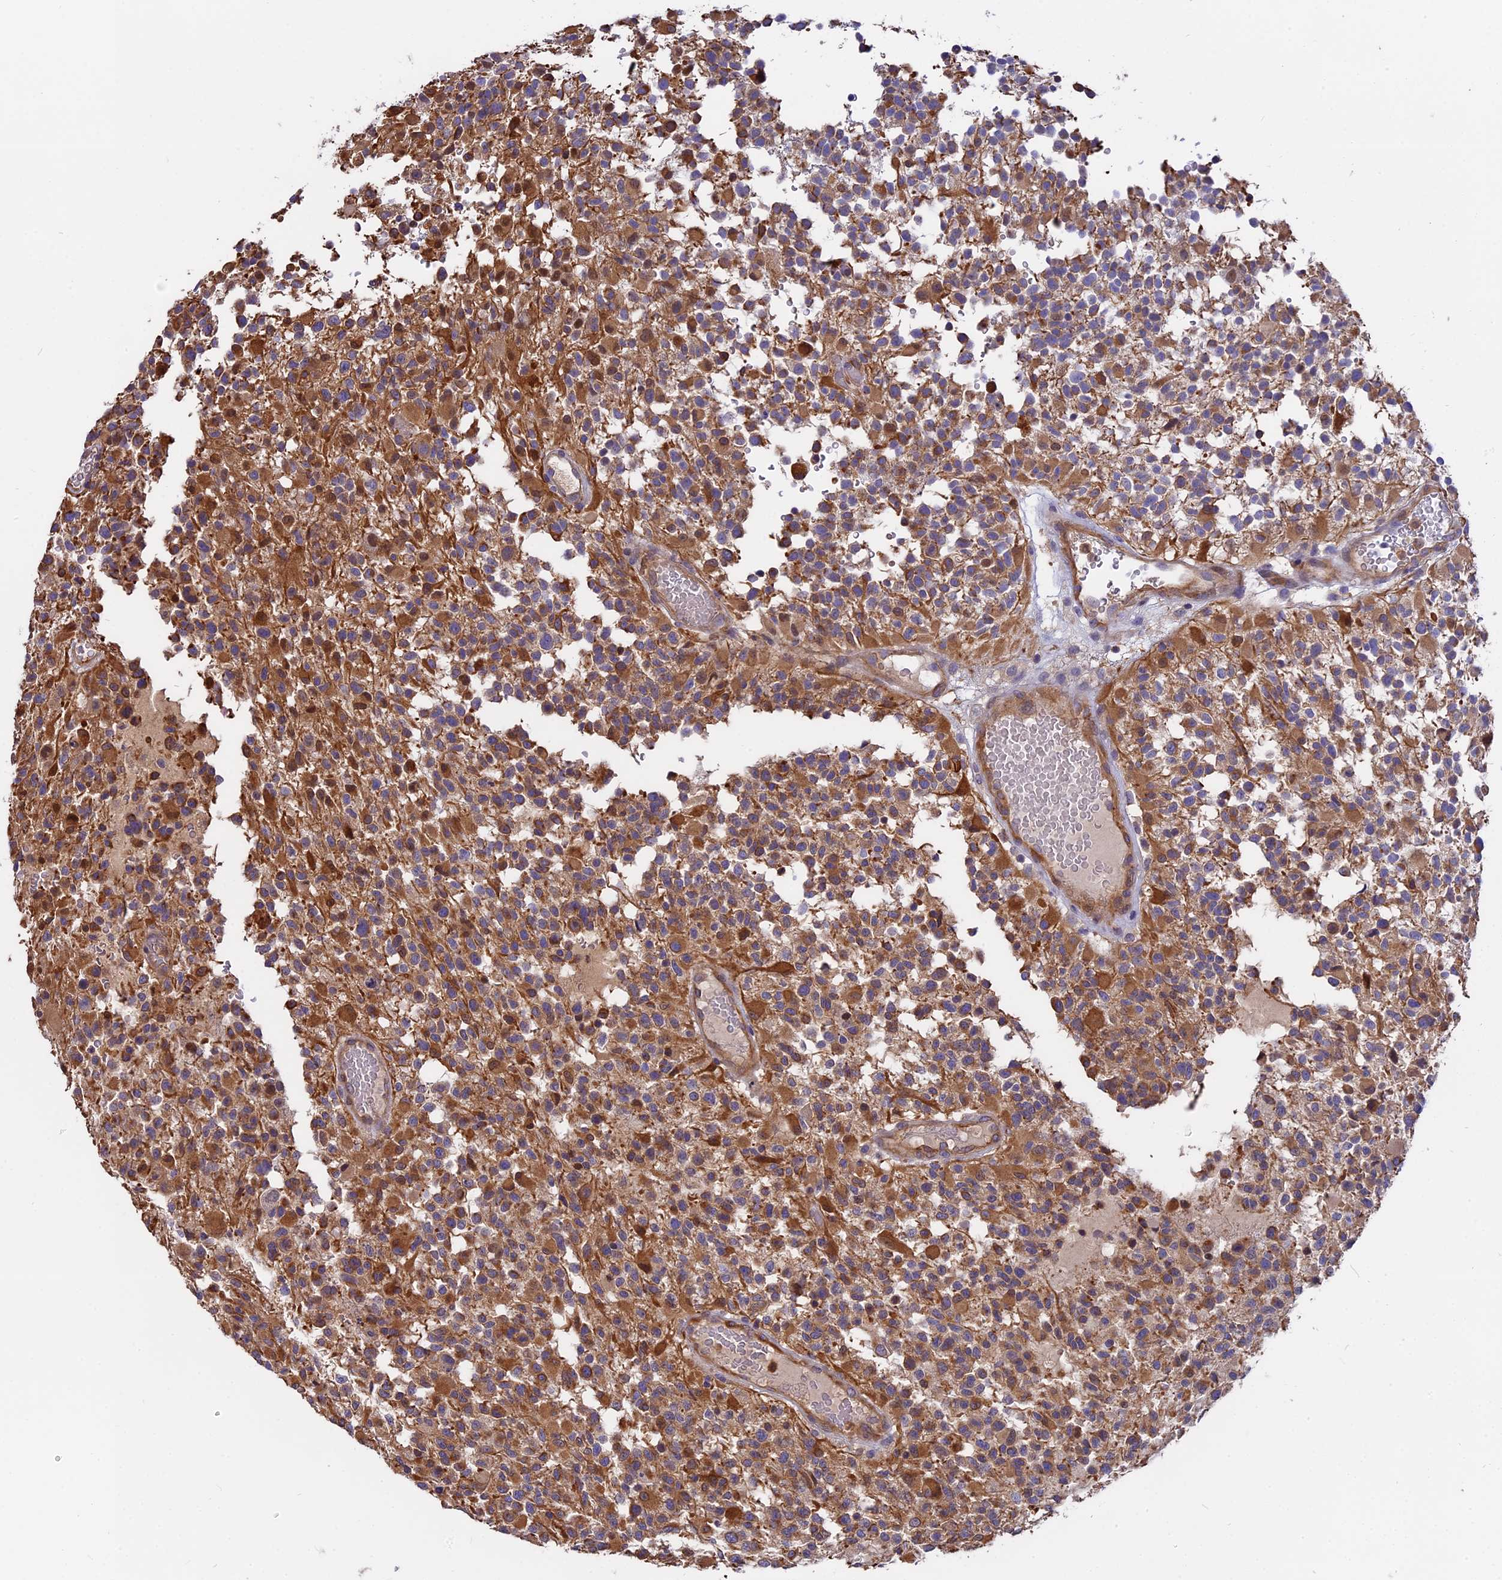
{"staining": {"intensity": "moderate", "quantity": "25%-75%", "location": "cytoplasmic/membranous"}, "tissue": "glioma", "cell_type": "Tumor cells", "image_type": "cancer", "snomed": [{"axis": "morphology", "description": "Glioma, malignant, High grade"}, {"axis": "morphology", "description": "Glioblastoma, NOS"}, {"axis": "topography", "description": "Brain"}], "caption": "An IHC photomicrograph of neoplastic tissue is shown. Protein staining in brown labels moderate cytoplasmic/membranous positivity in glioblastoma within tumor cells. The staining was performed using DAB, with brown indicating positive protein expression. Nuclei are stained blue with hematoxylin.", "gene": "FAM118B", "patient": {"sex": "male", "age": 60}}